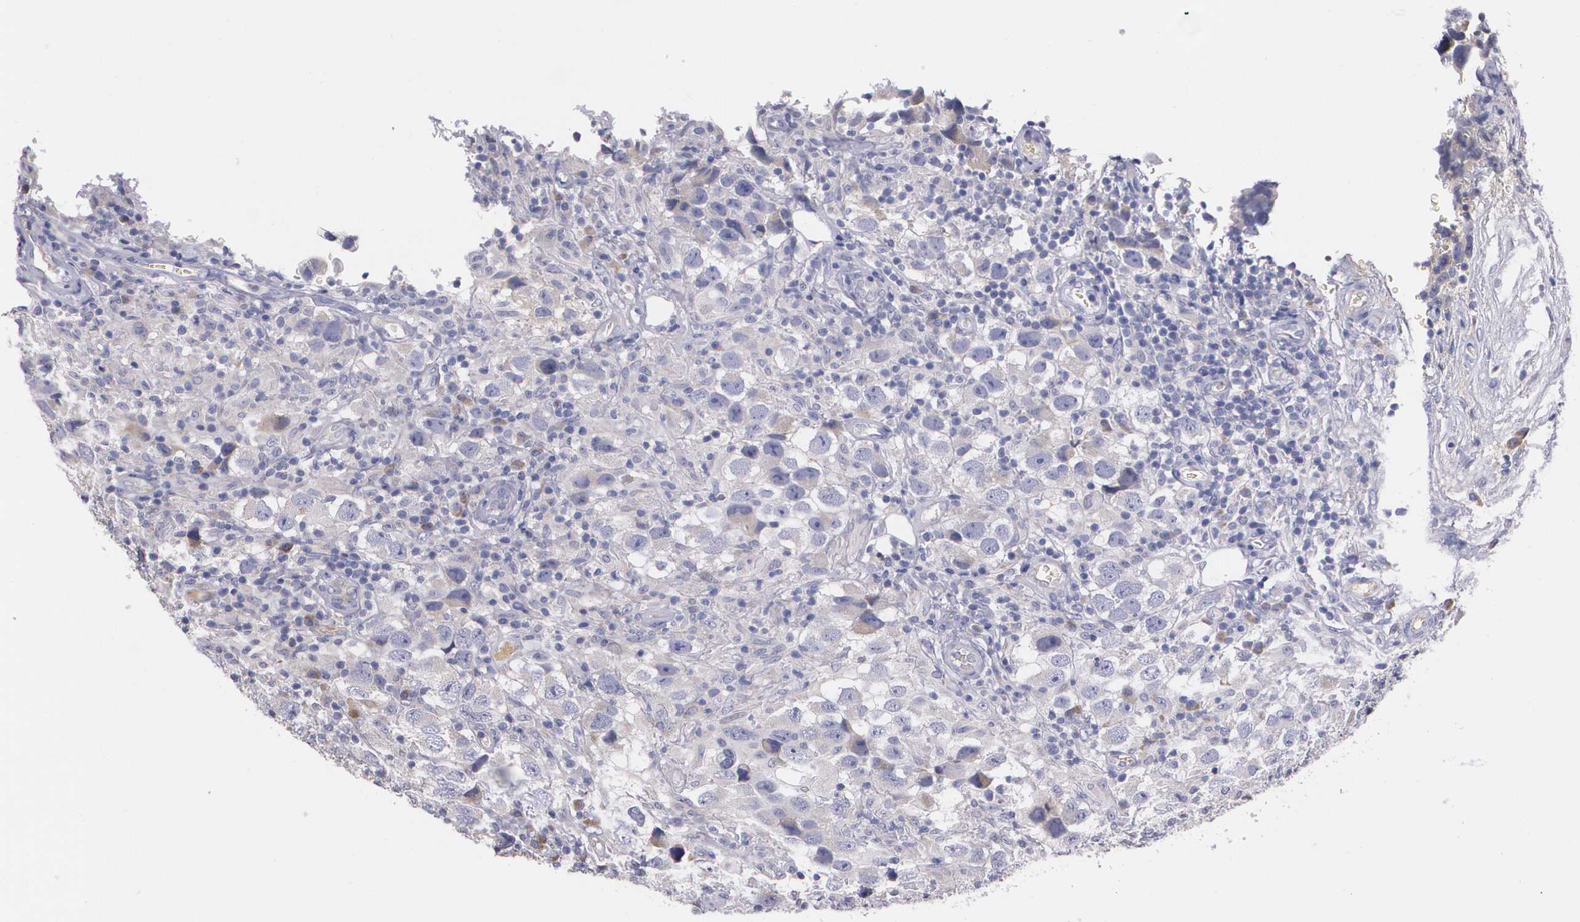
{"staining": {"intensity": "weak", "quantity": "<25%", "location": "cytoplasmic/membranous"}, "tissue": "testis cancer", "cell_type": "Tumor cells", "image_type": "cancer", "snomed": [{"axis": "morphology", "description": "Carcinoma, Embryonal, NOS"}, {"axis": "topography", "description": "Testis"}], "caption": "Immunohistochemistry of testis embryonal carcinoma demonstrates no staining in tumor cells.", "gene": "AMBP", "patient": {"sex": "male", "age": 21}}